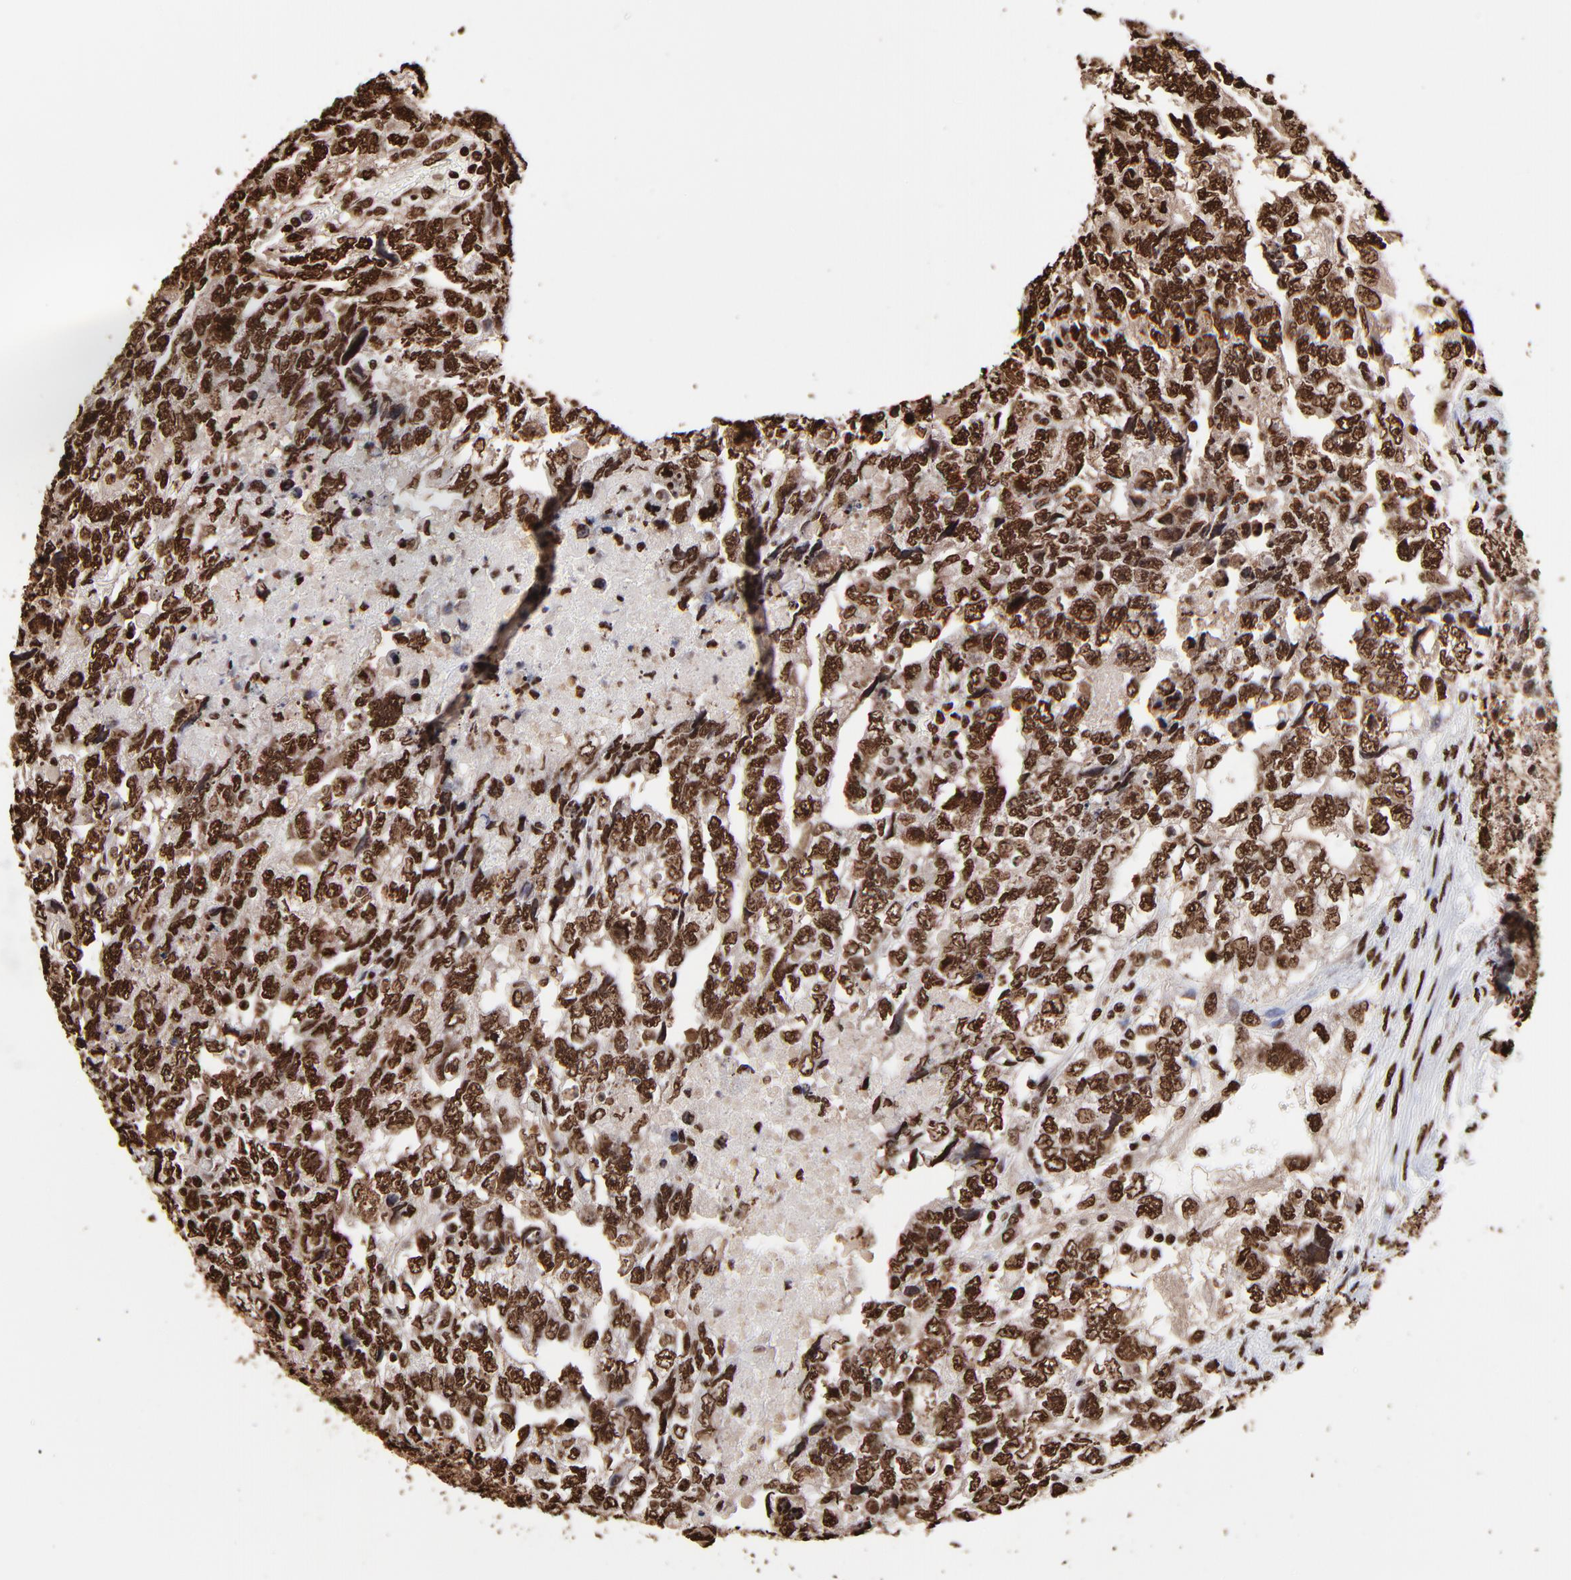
{"staining": {"intensity": "strong", "quantity": ">75%", "location": "nuclear"}, "tissue": "testis cancer", "cell_type": "Tumor cells", "image_type": "cancer", "snomed": [{"axis": "morphology", "description": "Carcinoma, Embryonal, NOS"}, {"axis": "topography", "description": "Testis"}], "caption": "Immunohistochemical staining of testis embryonal carcinoma reveals strong nuclear protein staining in approximately >75% of tumor cells.", "gene": "ZNF544", "patient": {"sex": "male", "age": 36}}